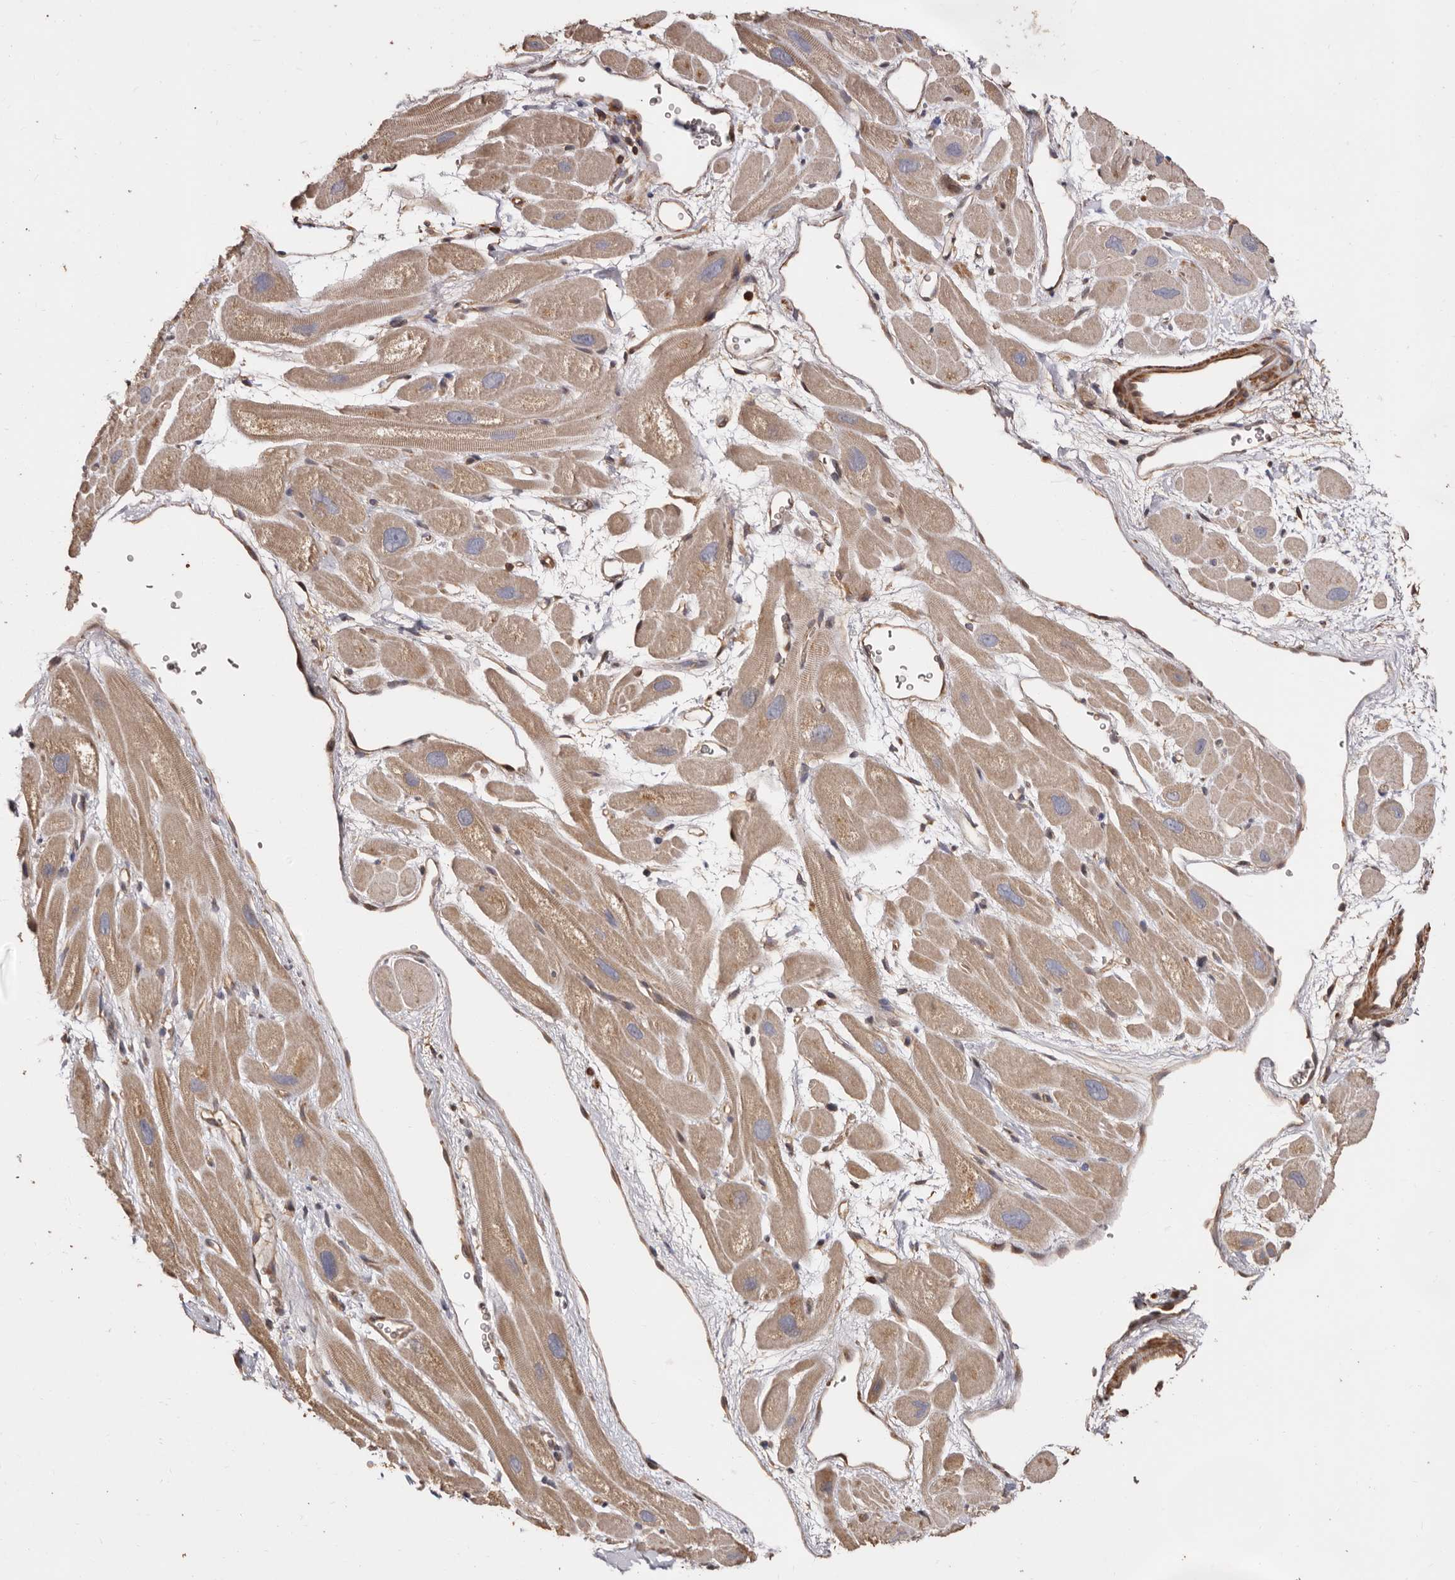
{"staining": {"intensity": "weak", "quantity": ">75%", "location": "cytoplasmic/membranous"}, "tissue": "heart muscle", "cell_type": "Cardiomyocytes", "image_type": "normal", "snomed": [{"axis": "morphology", "description": "Normal tissue, NOS"}, {"axis": "topography", "description": "Heart"}], "caption": "This image shows immunohistochemistry staining of benign heart muscle, with low weak cytoplasmic/membranous staining in about >75% of cardiomyocytes.", "gene": "COQ8B", "patient": {"sex": "male", "age": 49}}